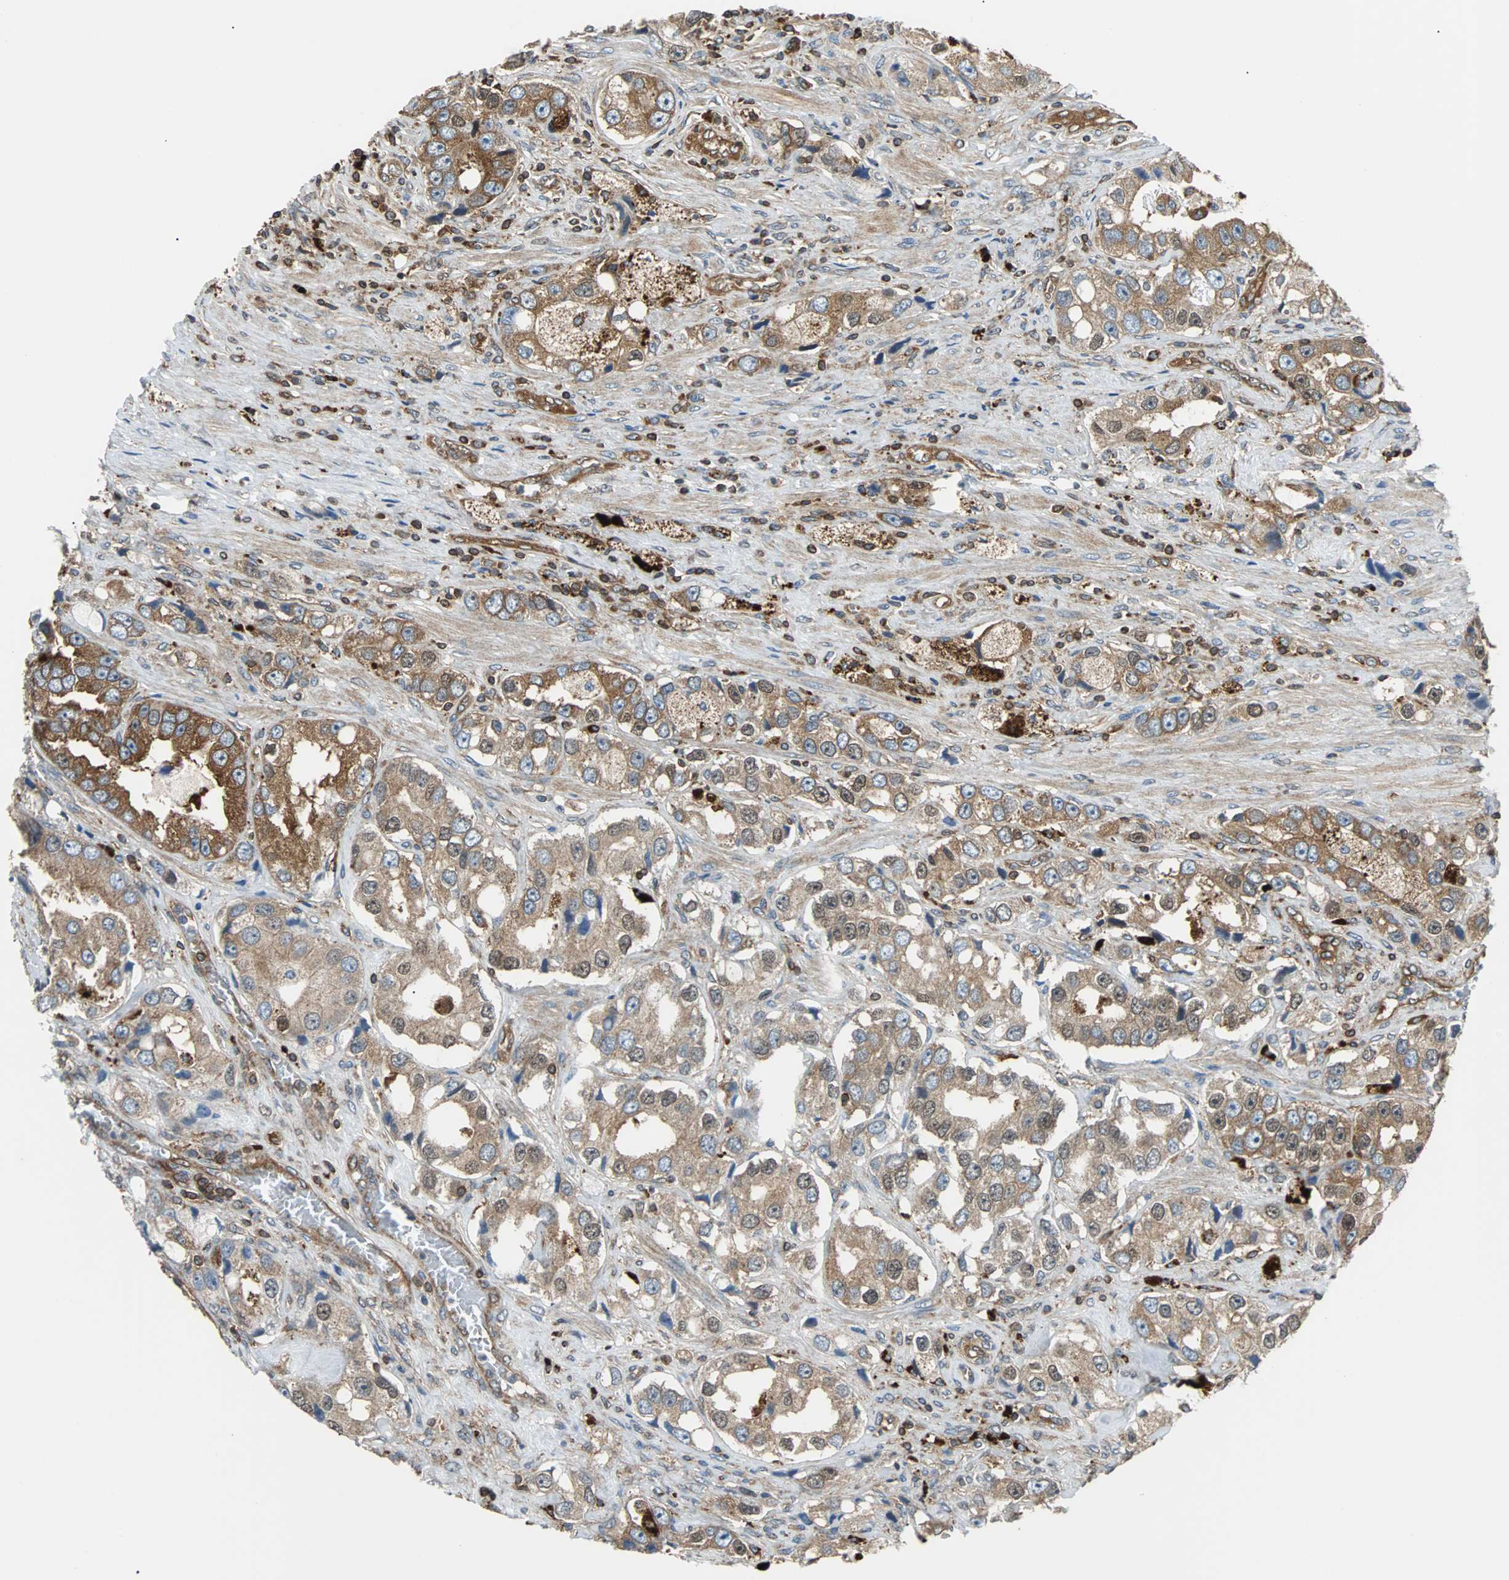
{"staining": {"intensity": "moderate", "quantity": ">75%", "location": "cytoplasmic/membranous"}, "tissue": "prostate cancer", "cell_type": "Tumor cells", "image_type": "cancer", "snomed": [{"axis": "morphology", "description": "Adenocarcinoma, High grade"}, {"axis": "topography", "description": "Prostate"}], "caption": "Moderate cytoplasmic/membranous protein staining is seen in about >75% of tumor cells in prostate cancer (adenocarcinoma (high-grade)). Using DAB (3,3'-diaminobenzidine) (brown) and hematoxylin (blue) stains, captured at high magnification using brightfield microscopy.", "gene": "RELA", "patient": {"sex": "male", "age": 63}}